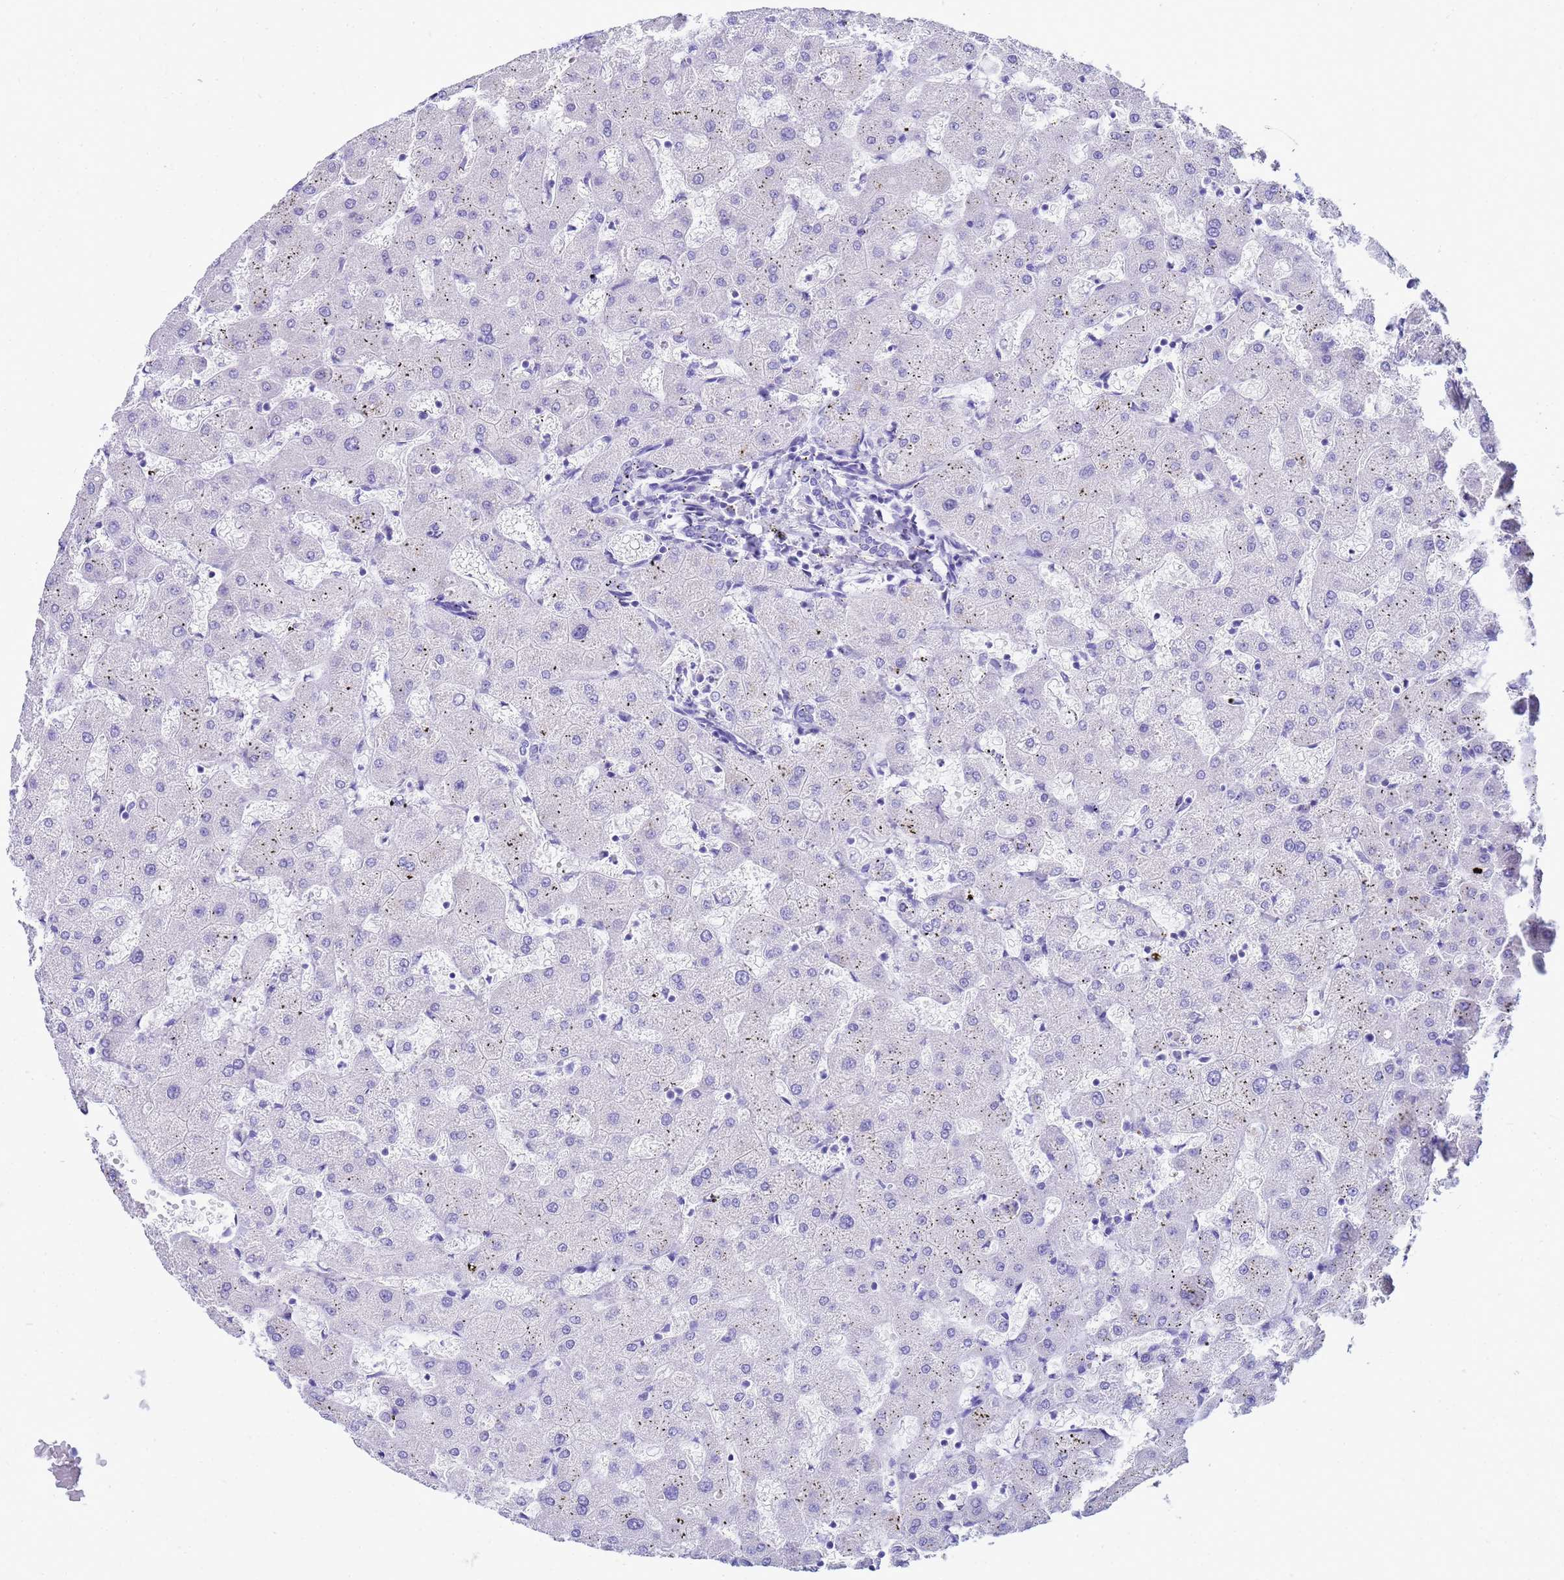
{"staining": {"intensity": "negative", "quantity": "none", "location": "none"}, "tissue": "liver", "cell_type": "Cholangiocytes", "image_type": "normal", "snomed": [{"axis": "morphology", "description": "Normal tissue, NOS"}, {"axis": "topography", "description": "Liver"}], "caption": "Immunohistochemistry (IHC) micrograph of benign human liver stained for a protein (brown), which displays no positivity in cholangiocytes. Brightfield microscopy of immunohistochemistry (IHC) stained with DAB (3,3'-diaminobenzidine) (brown) and hematoxylin (blue), captured at high magnification.", "gene": "CKB", "patient": {"sex": "female", "age": 63}}